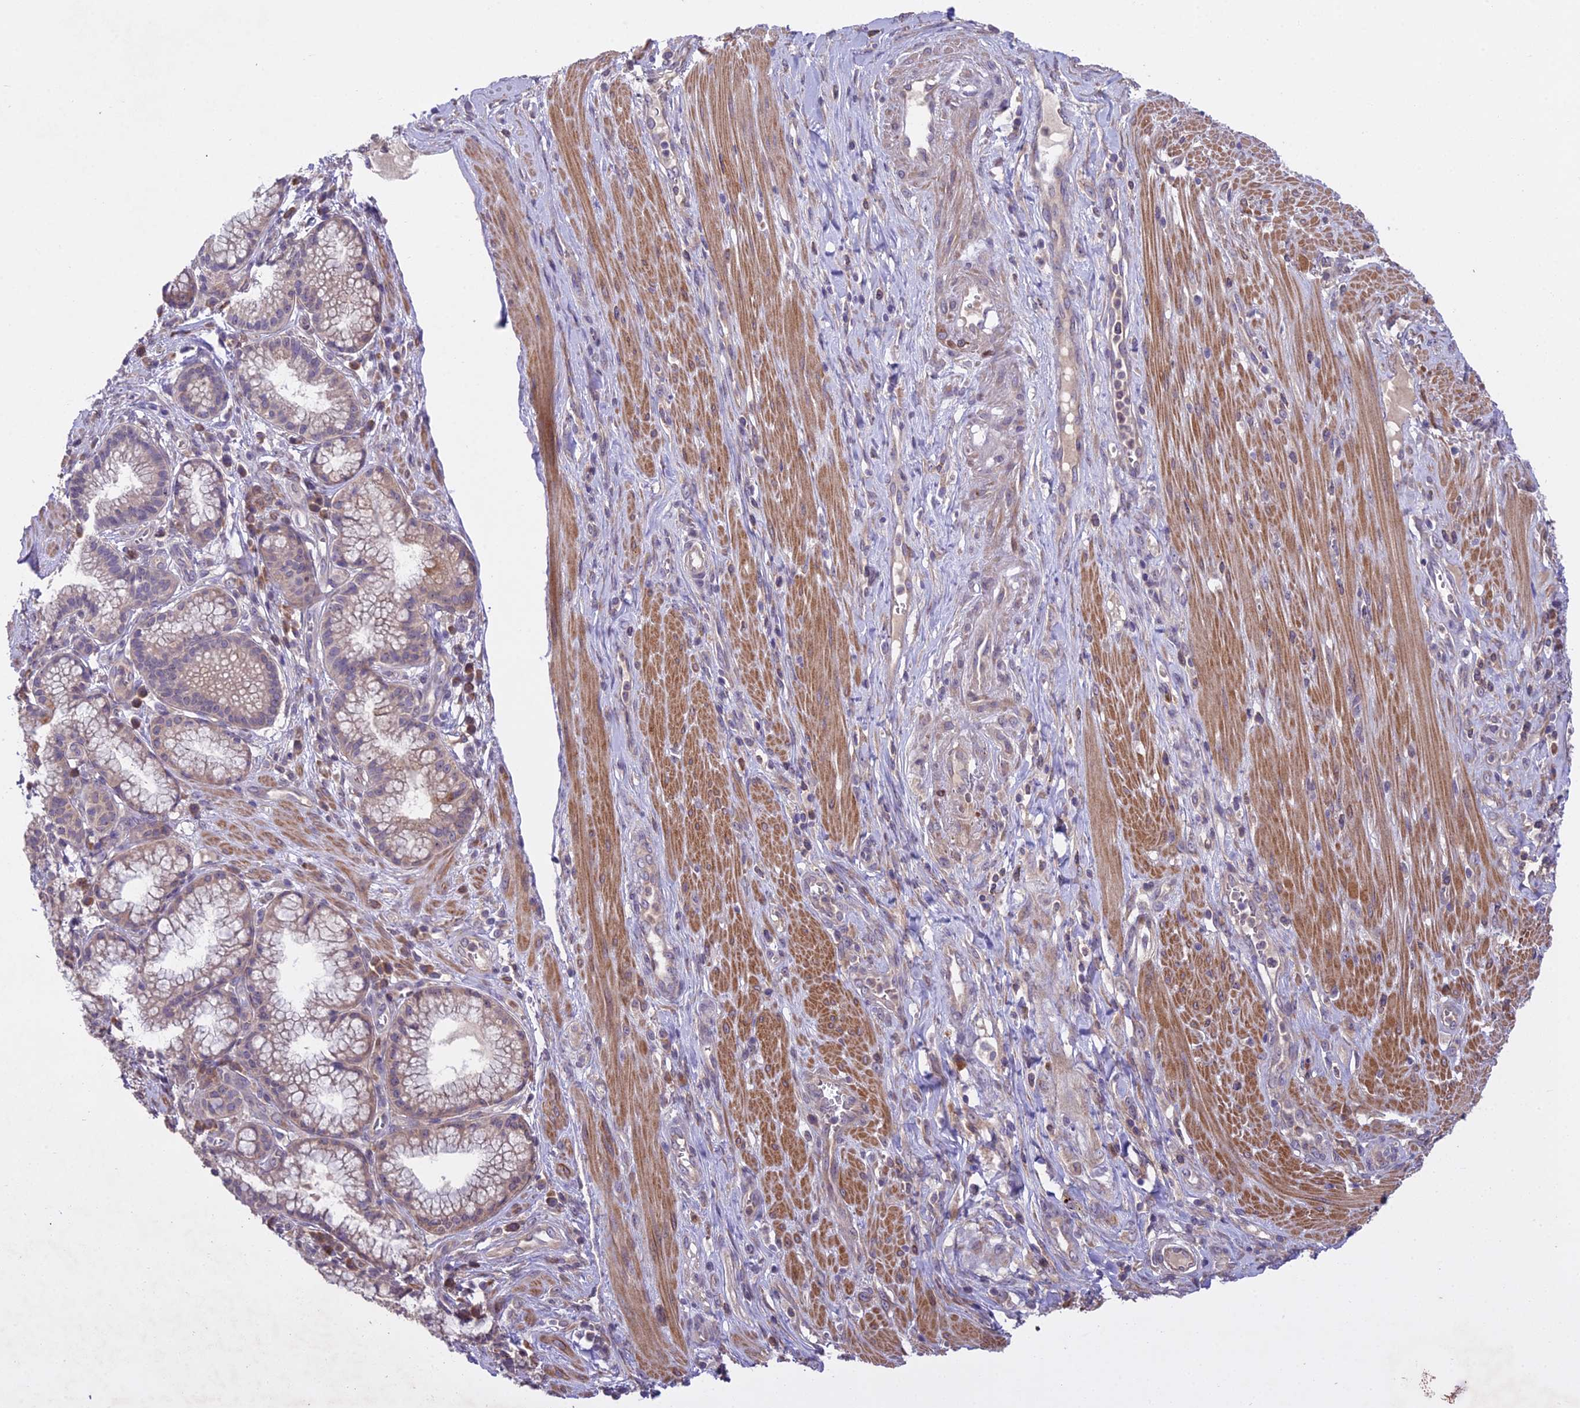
{"staining": {"intensity": "weak", "quantity": "25%-75%", "location": "cytoplasmic/membranous"}, "tissue": "pancreatic cancer", "cell_type": "Tumor cells", "image_type": "cancer", "snomed": [{"axis": "morphology", "description": "Adenocarcinoma, NOS"}, {"axis": "topography", "description": "Pancreas"}], "caption": "The micrograph exhibits immunohistochemical staining of pancreatic adenocarcinoma. There is weak cytoplasmic/membranous staining is present in about 25%-75% of tumor cells.", "gene": "CENPL", "patient": {"sex": "male", "age": 72}}